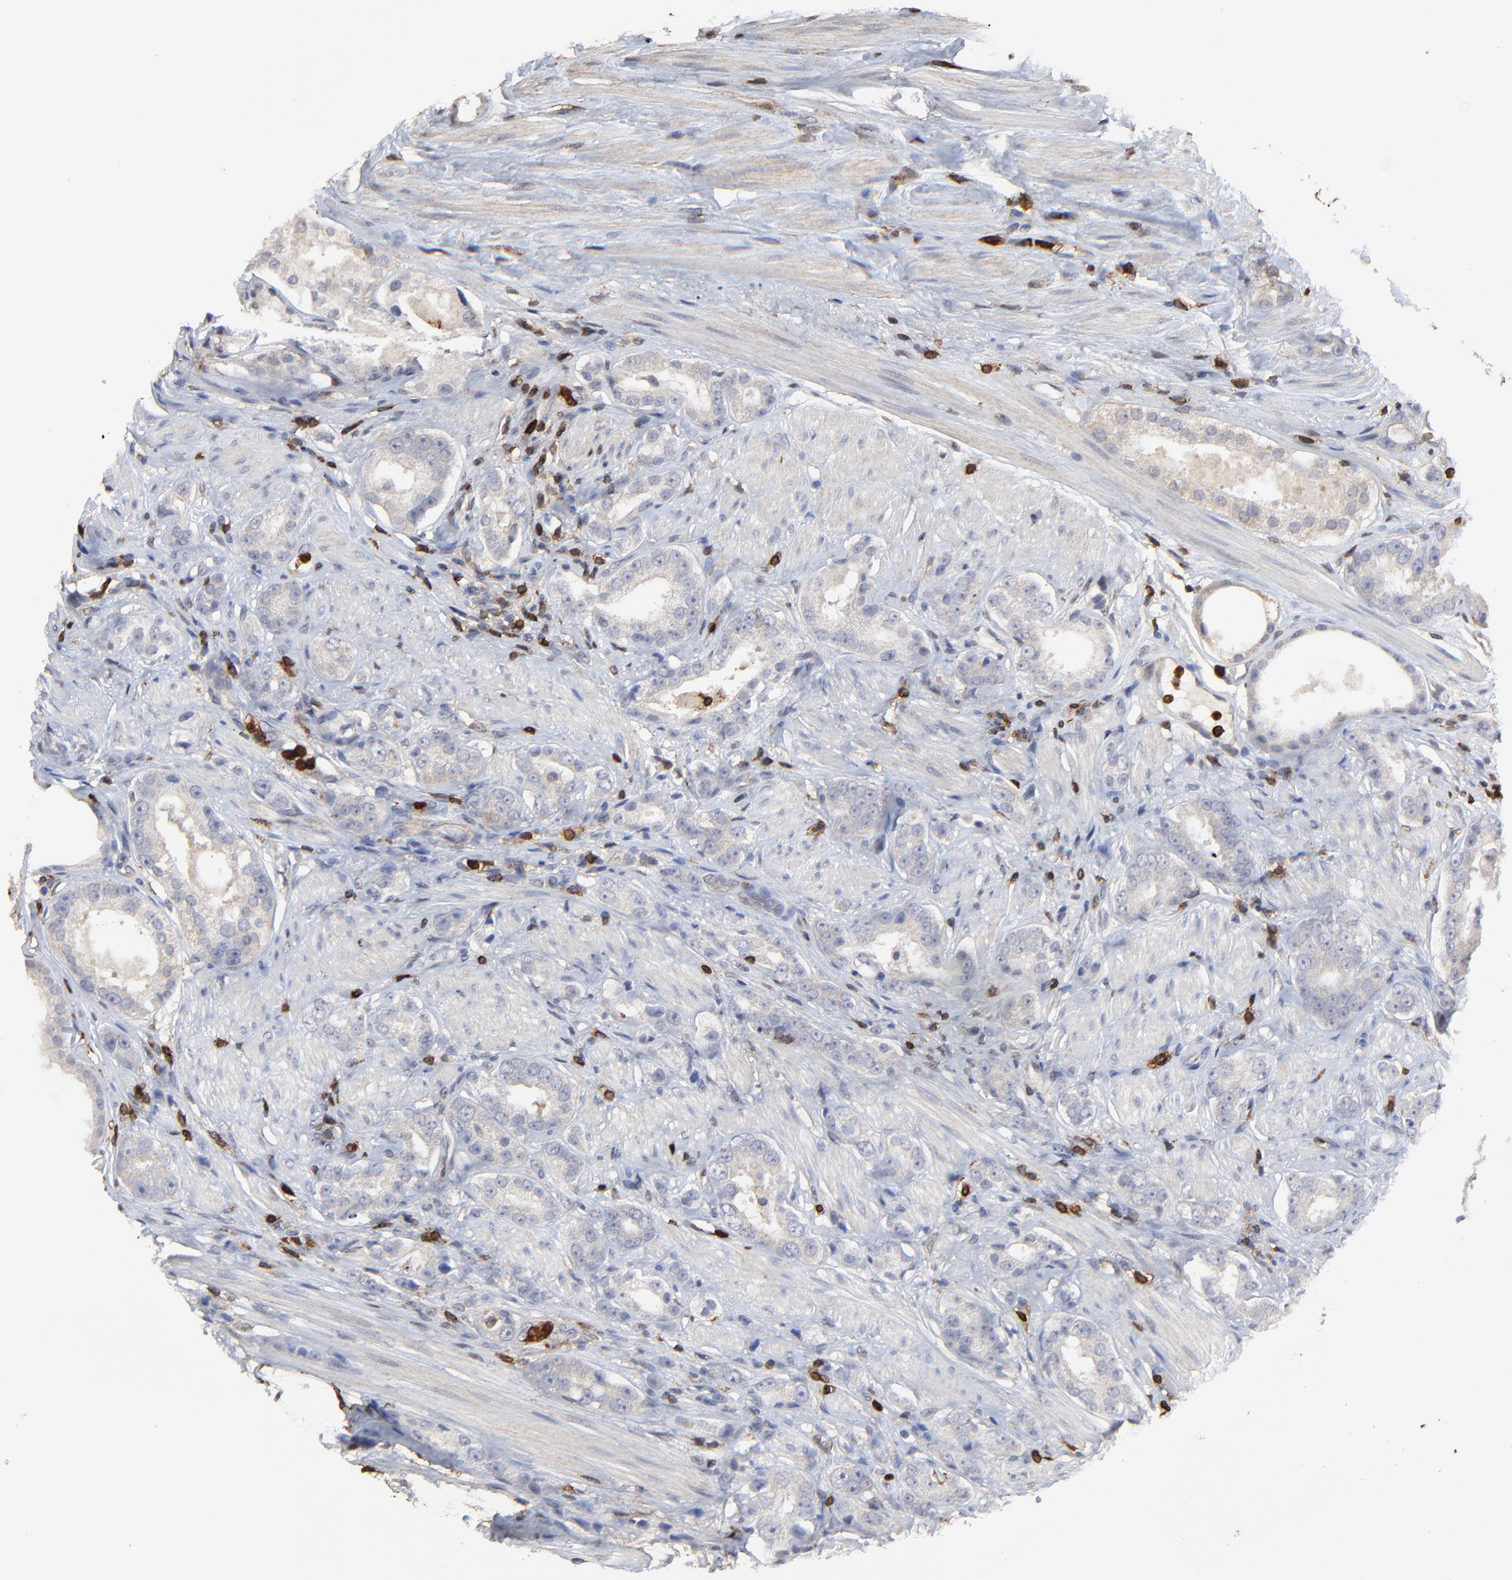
{"staining": {"intensity": "weak", "quantity": "25%-75%", "location": "cytoplasmic/membranous"}, "tissue": "prostate cancer", "cell_type": "Tumor cells", "image_type": "cancer", "snomed": [{"axis": "morphology", "description": "Adenocarcinoma, Medium grade"}, {"axis": "topography", "description": "Prostate"}], "caption": "Tumor cells demonstrate low levels of weak cytoplasmic/membranous staining in approximately 25%-75% of cells in human medium-grade adenocarcinoma (prostate).", "gene": "SLC6A14", "patient": {"sex": "male", "age": 53}}